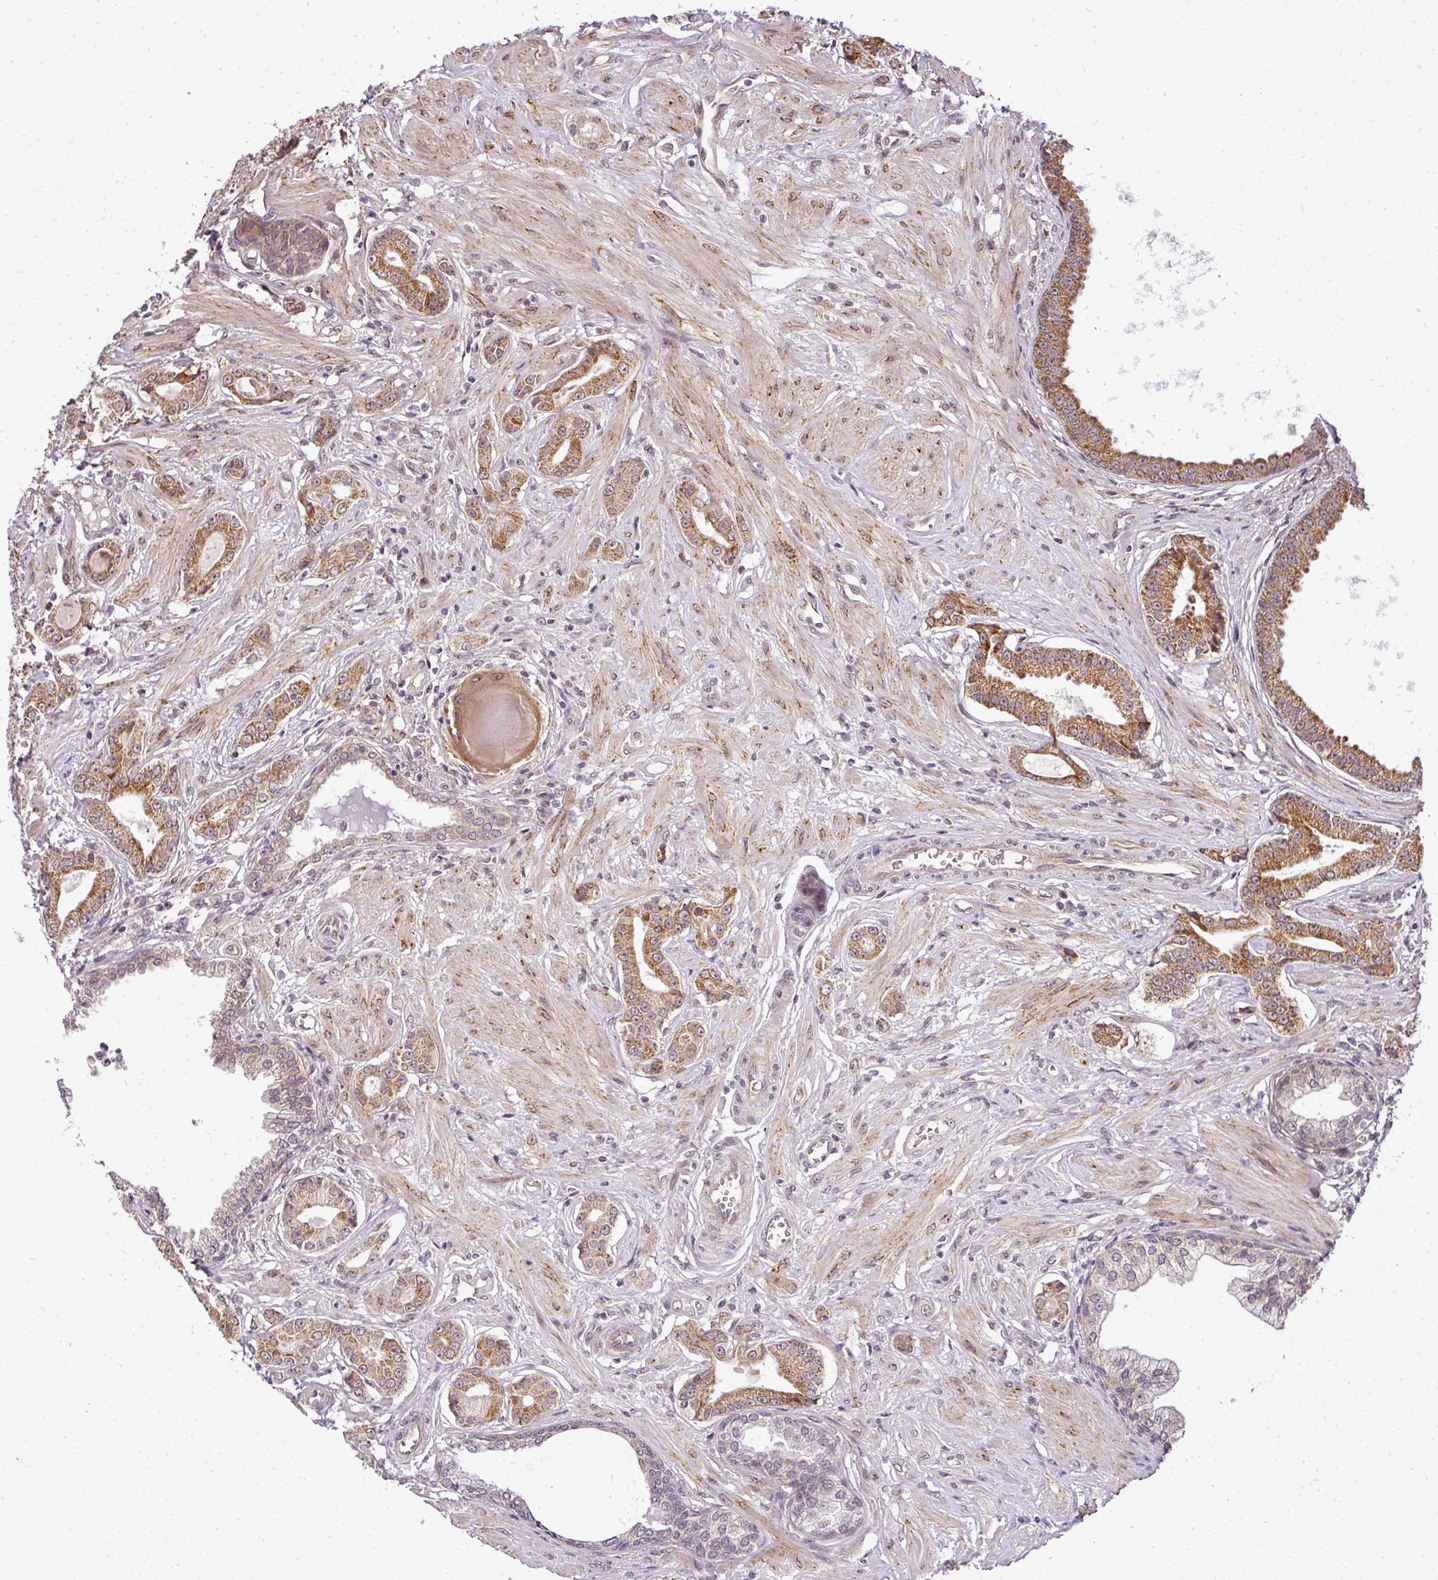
{"staining": {"intensity": "moderate", "quantity": ">75%", "location": "cytoplasmic/membranous"}, "tissue": "prostate cancer", "cell_type": "Tumor cells", "image_type": "cancer", "snomed": [{"axis": "morphology", "description": "Adenocarcinoma, Low grade"}, {"axis": "topography", "description": "Prostate"}], "caption": "IHC of human prostate cancer (adenocarcinoma (low-grade)) displays medium levels of moderate cytoplasmic/membranous staining in approximately >75% of tumor cells. (Brightfield microscopy of DAB IHC at high magnification).", "gene": "C1orf226", "patient": {"sex": "male", "age": 64}}